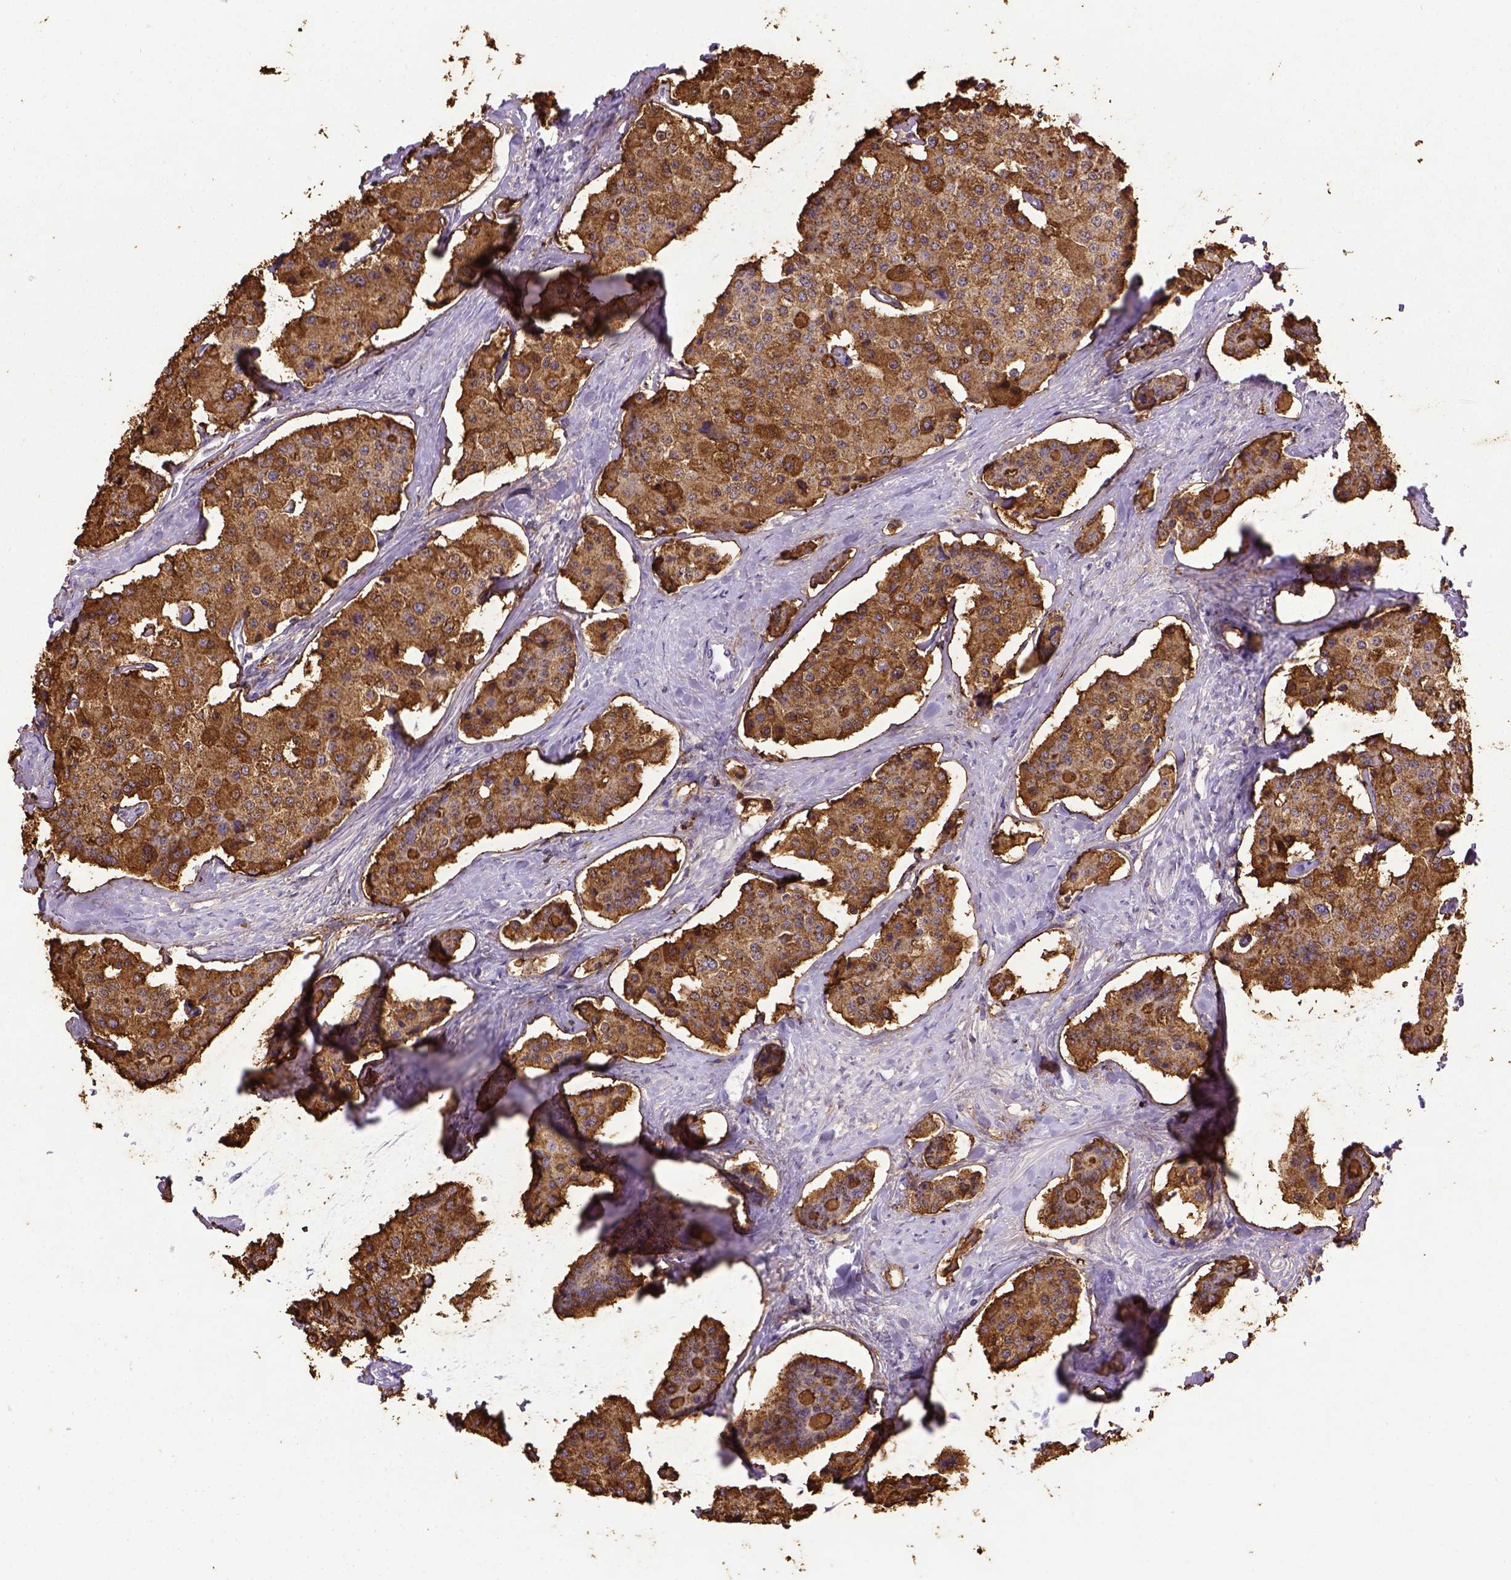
{"staining": {"intensity": "strong", "quantity": ">75%", "location": "cytoplasmic/membranous"}, "tissue": "carcinoid", "cell_type": "Tumor cells", "image_type": "cancer", "snomed": [{"axis": "morphology", "description": "Carcinoid, malignant, NOS"}, {"axis": "topography", "description": "Small intestine"}], "caption": "DAB (3,3'-diaminobenzidine) immunohistochemical staining of malignant carcinoid displays strong cytoplasmic/membranous protein staining in about >75% of tumor cells.", "gene": "B3GAT1", "patient": {"sex": "female", "age": 65}}